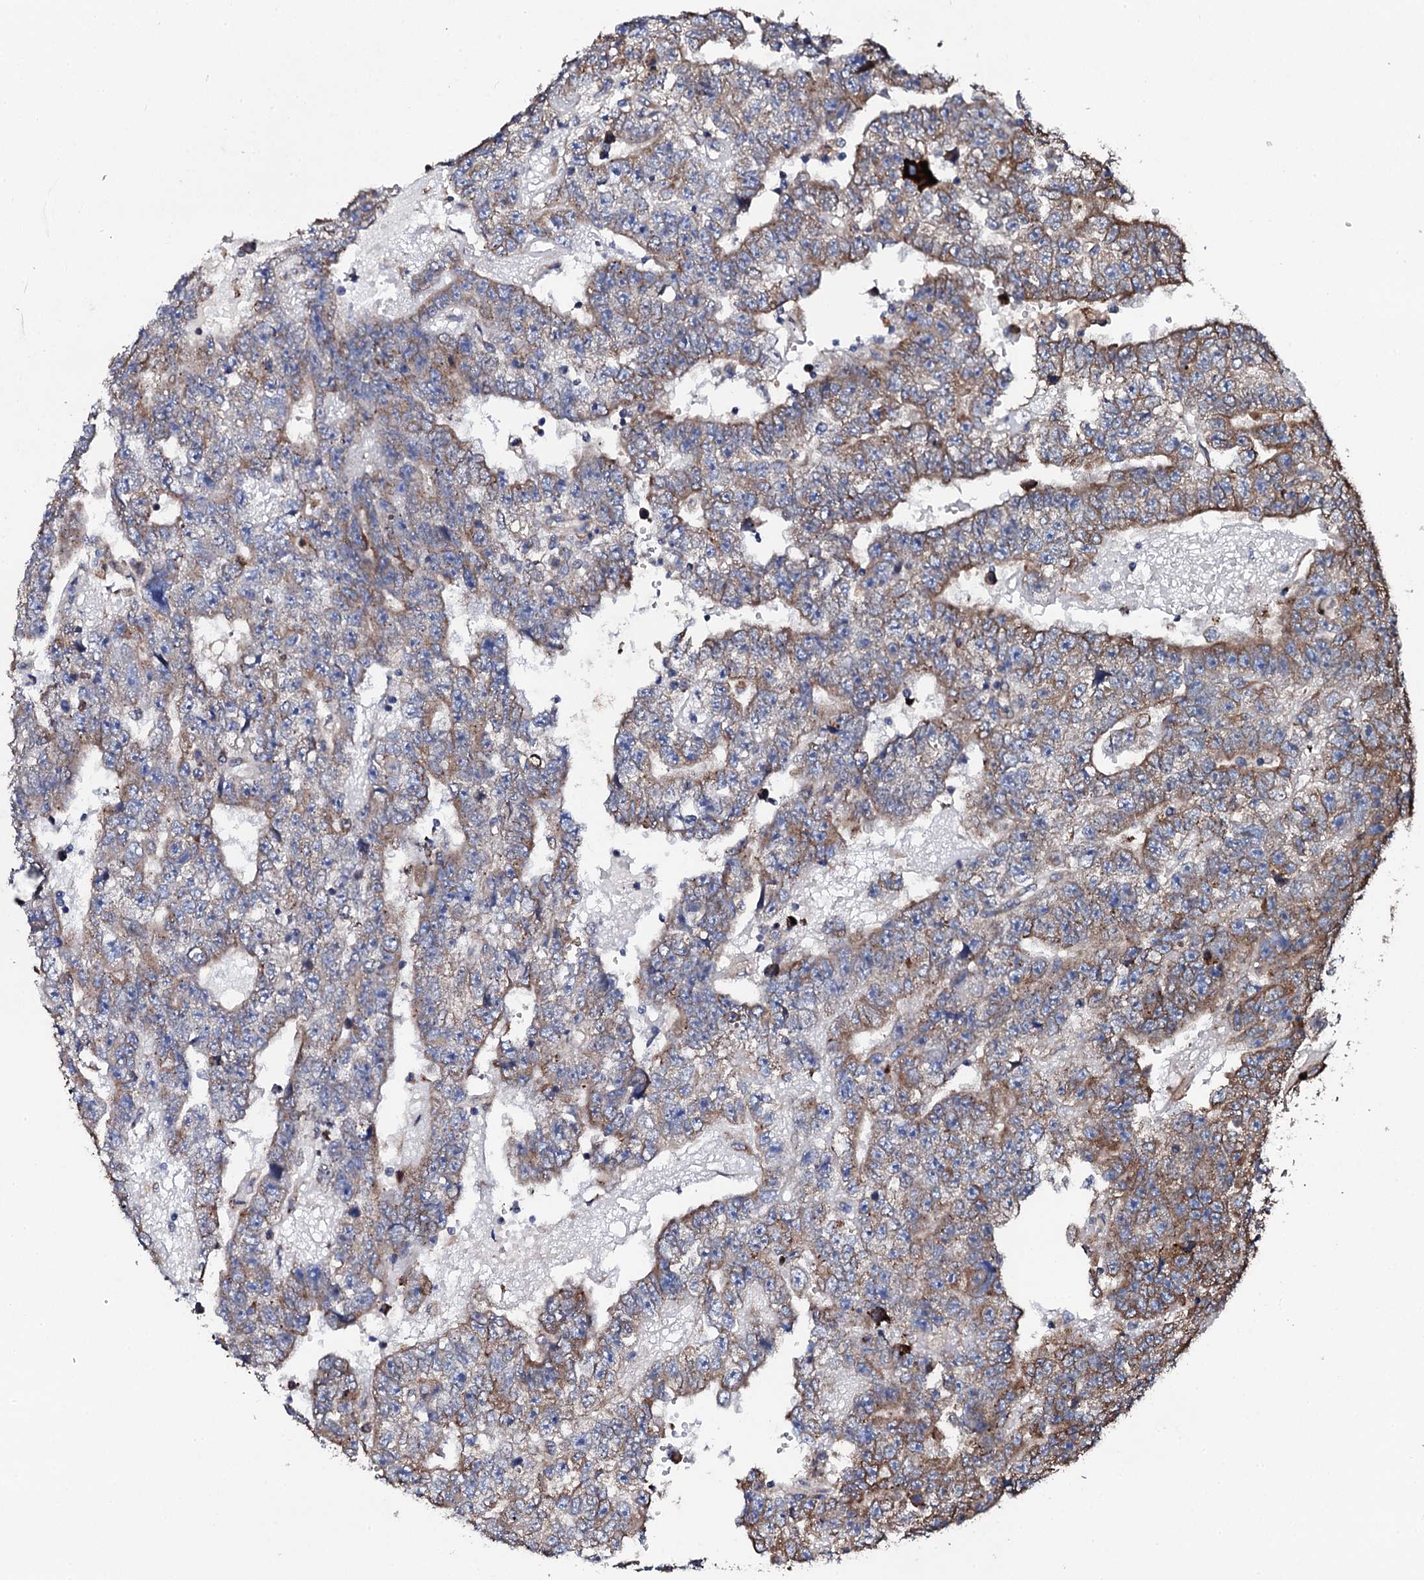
{"staining": {"intensity": "moderate", "quantity": "25%-75%", "location": "cytoplasmic/membranous"}, "tissue": "testis cancer", "cell_type": "Tumor cells", "image_type": "cancer", "snomed": [{"axis": "morphology", "description": "Carcinoma, Embryonal, NOS"}, {"axis": "topography", "description": "Testis"}], "caption": "There is medium levels of moderate cytoplasmic/membranous staining in tumor cells of testis cancer (embryonal carcinoma), as demonstrated by immunohistochemical staining (brown color).", "gene": "LIPT2", "patient": {"sex": "male", "age": 25}}